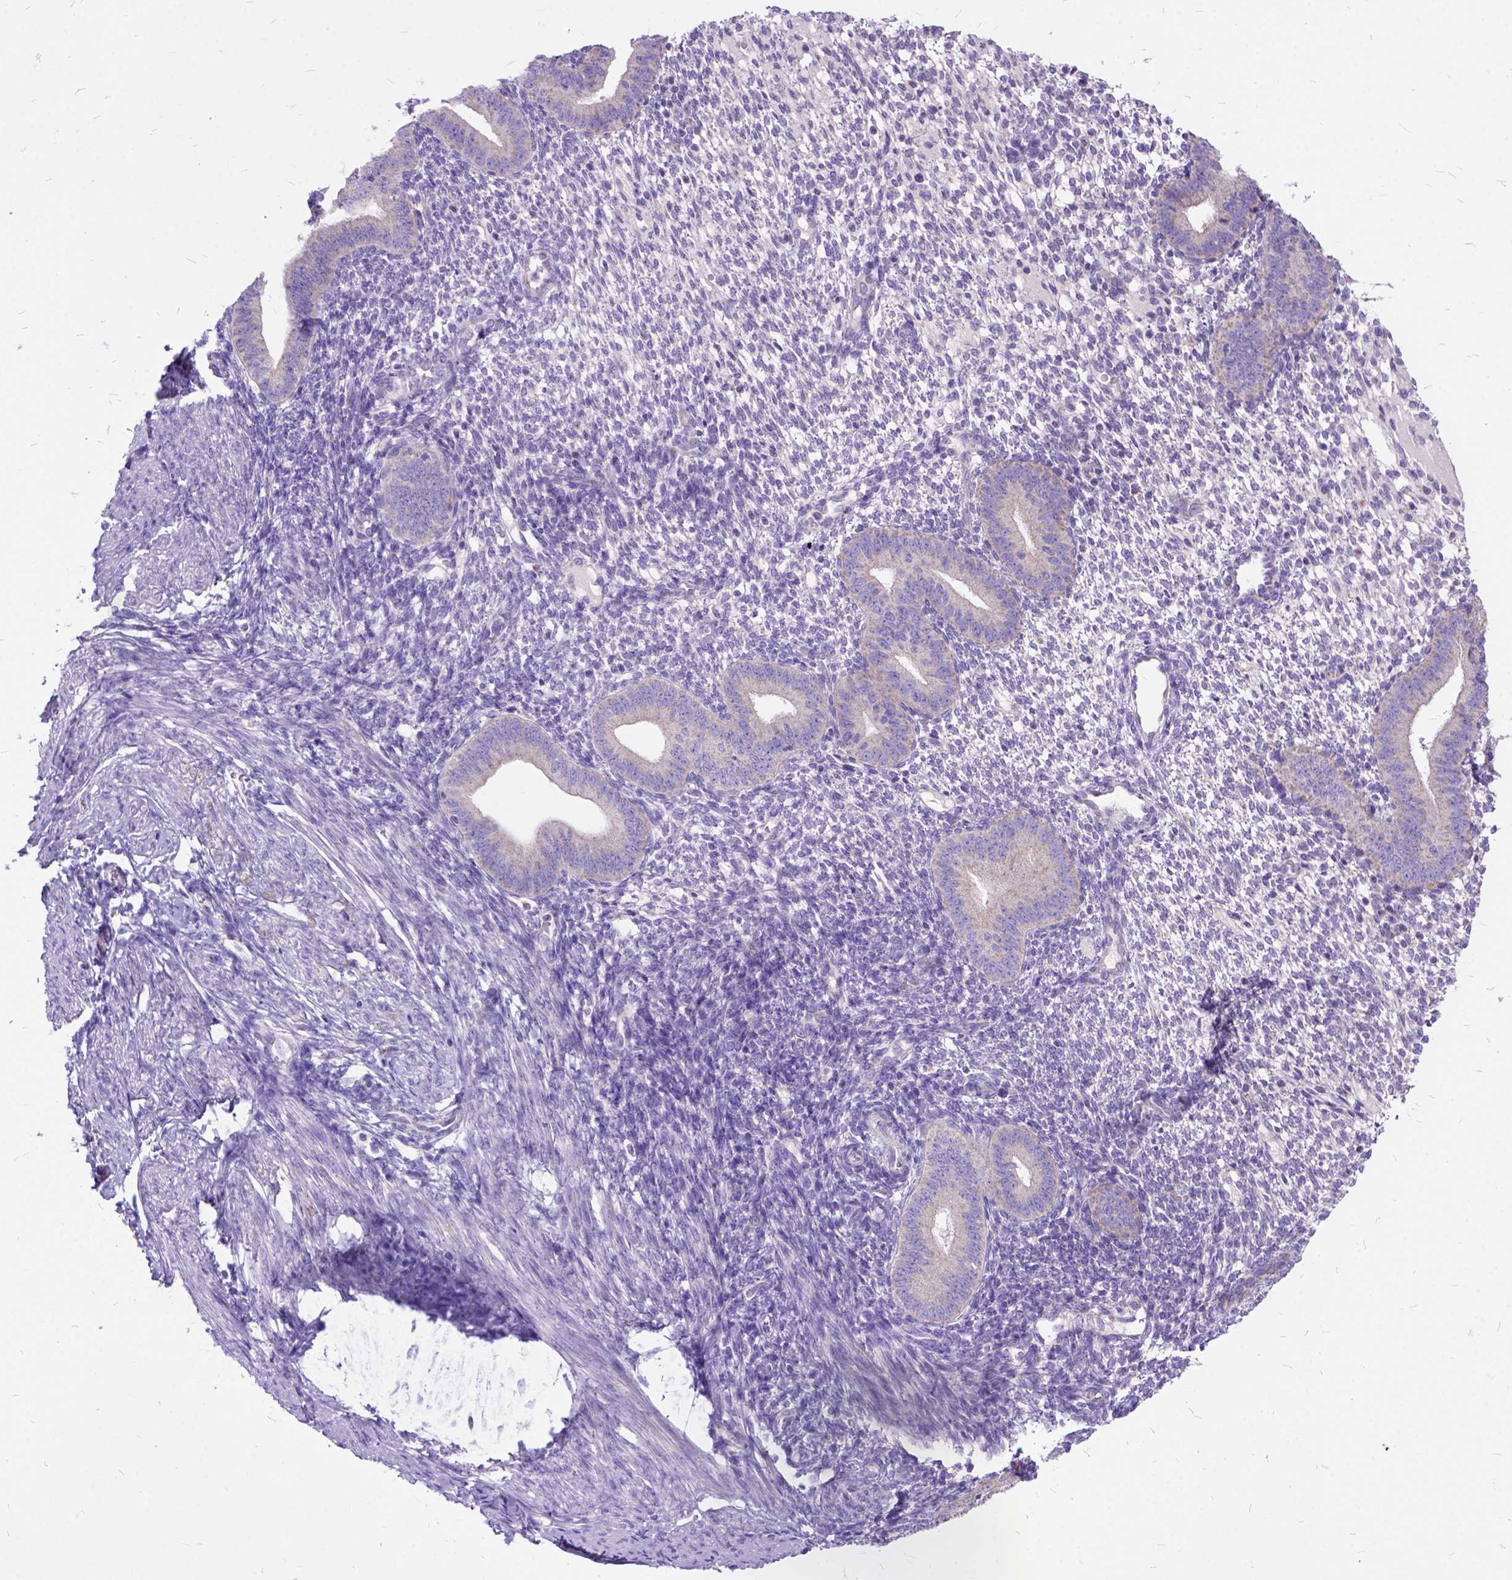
{"staining": {"intensity": "negative", "quantity": "none", "location": "none"}, "tissue": "endometrium", "cell_type": "Cells in endometrial stroma", "image_type": "normal", "snomed": [{"axis": "morphology", "description": "Normal tissue, NOS"}, {"axis": "topography", "description": "Endometrium"}], "caption": "Immunohistochemical staining of unremarkable human endometrium exhibits no significant expression in cells in endometrial stroma.", "gene": "CTAG2", "patient": {"sex": "female", "age": 40}}